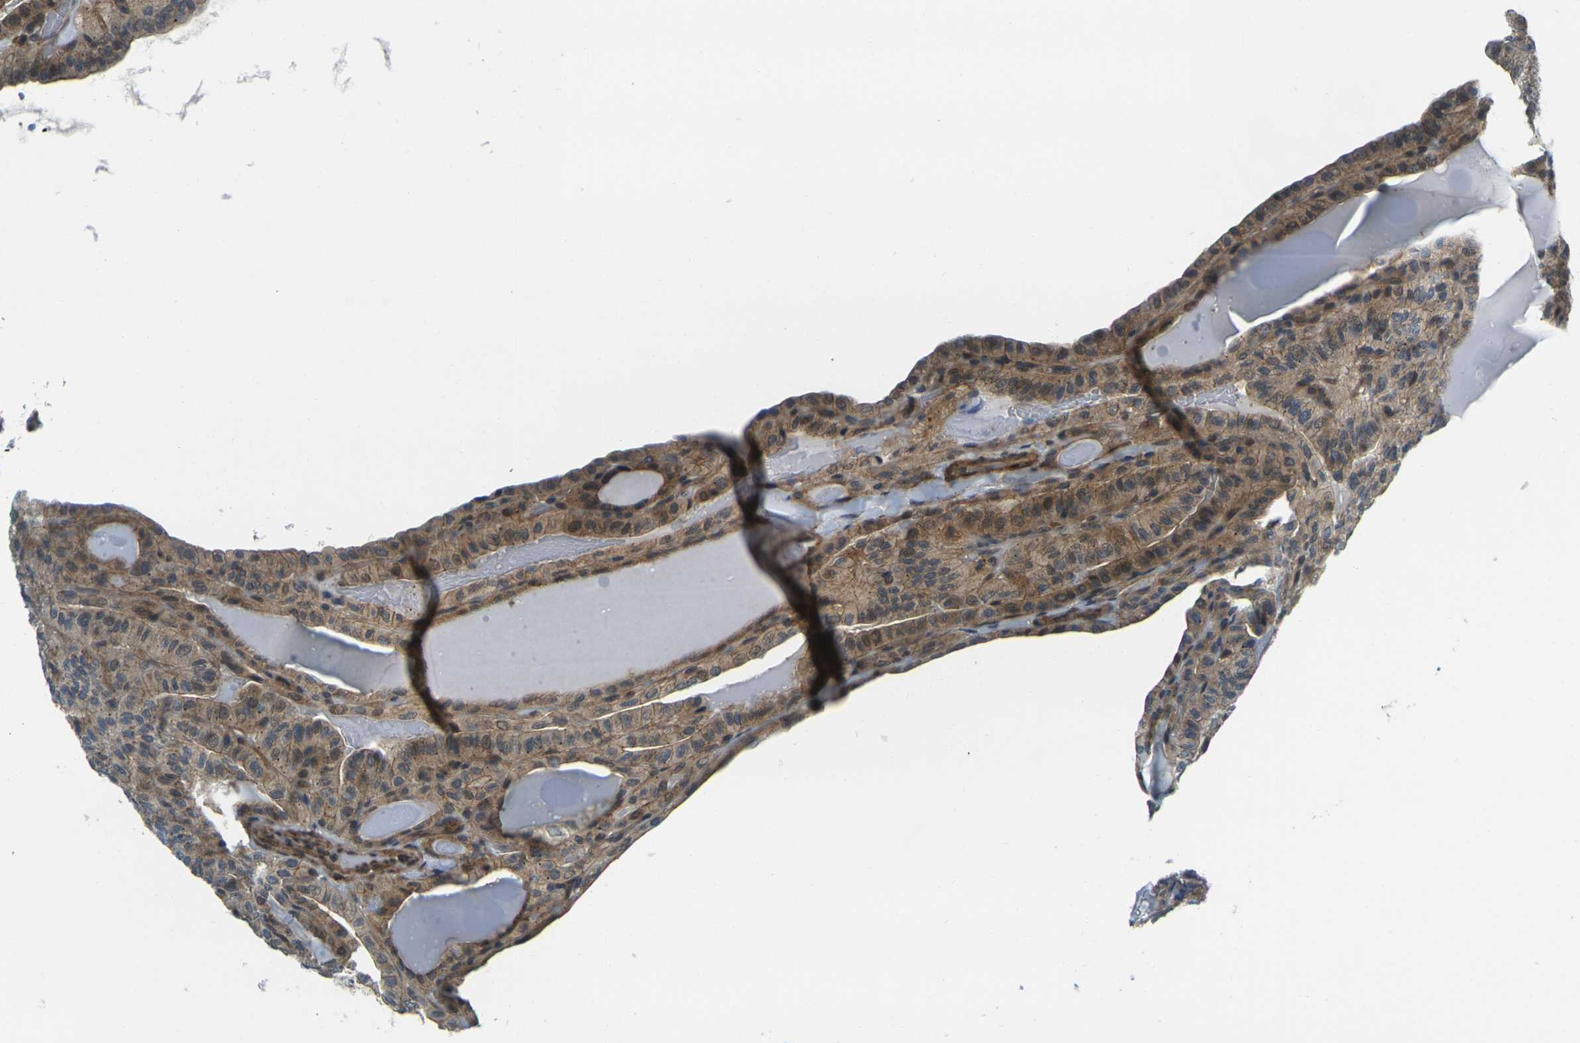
{"staining": {"intensity": "moderate", "quantity": ">75%", "location": "cytoplasmic/membranous,nuclear"}, "tissue": "thyroid cancer", "cell_type": "Tumor cells", "image_type": "cancer", "snomed": [{"axis": "morphology", "description": "Papillary adenocarcinoma, NOS"}, {"axis": "topography", "description": "Thyroid gland"}], "caption": "An IHC photomicrograph of tumor tissue is shown. Protein staining in brown labels moderate cytoplasmic/membranous and nuclear positivity in papillary adenocarcinoma (thyroid) within tumor cells. (DAB (3,3'-diaminobenzidine) = brown stain, brightfield microscopy at high magnification).", "gene": "KCTD10", "patient": {"sex": "male", "age": 77}}